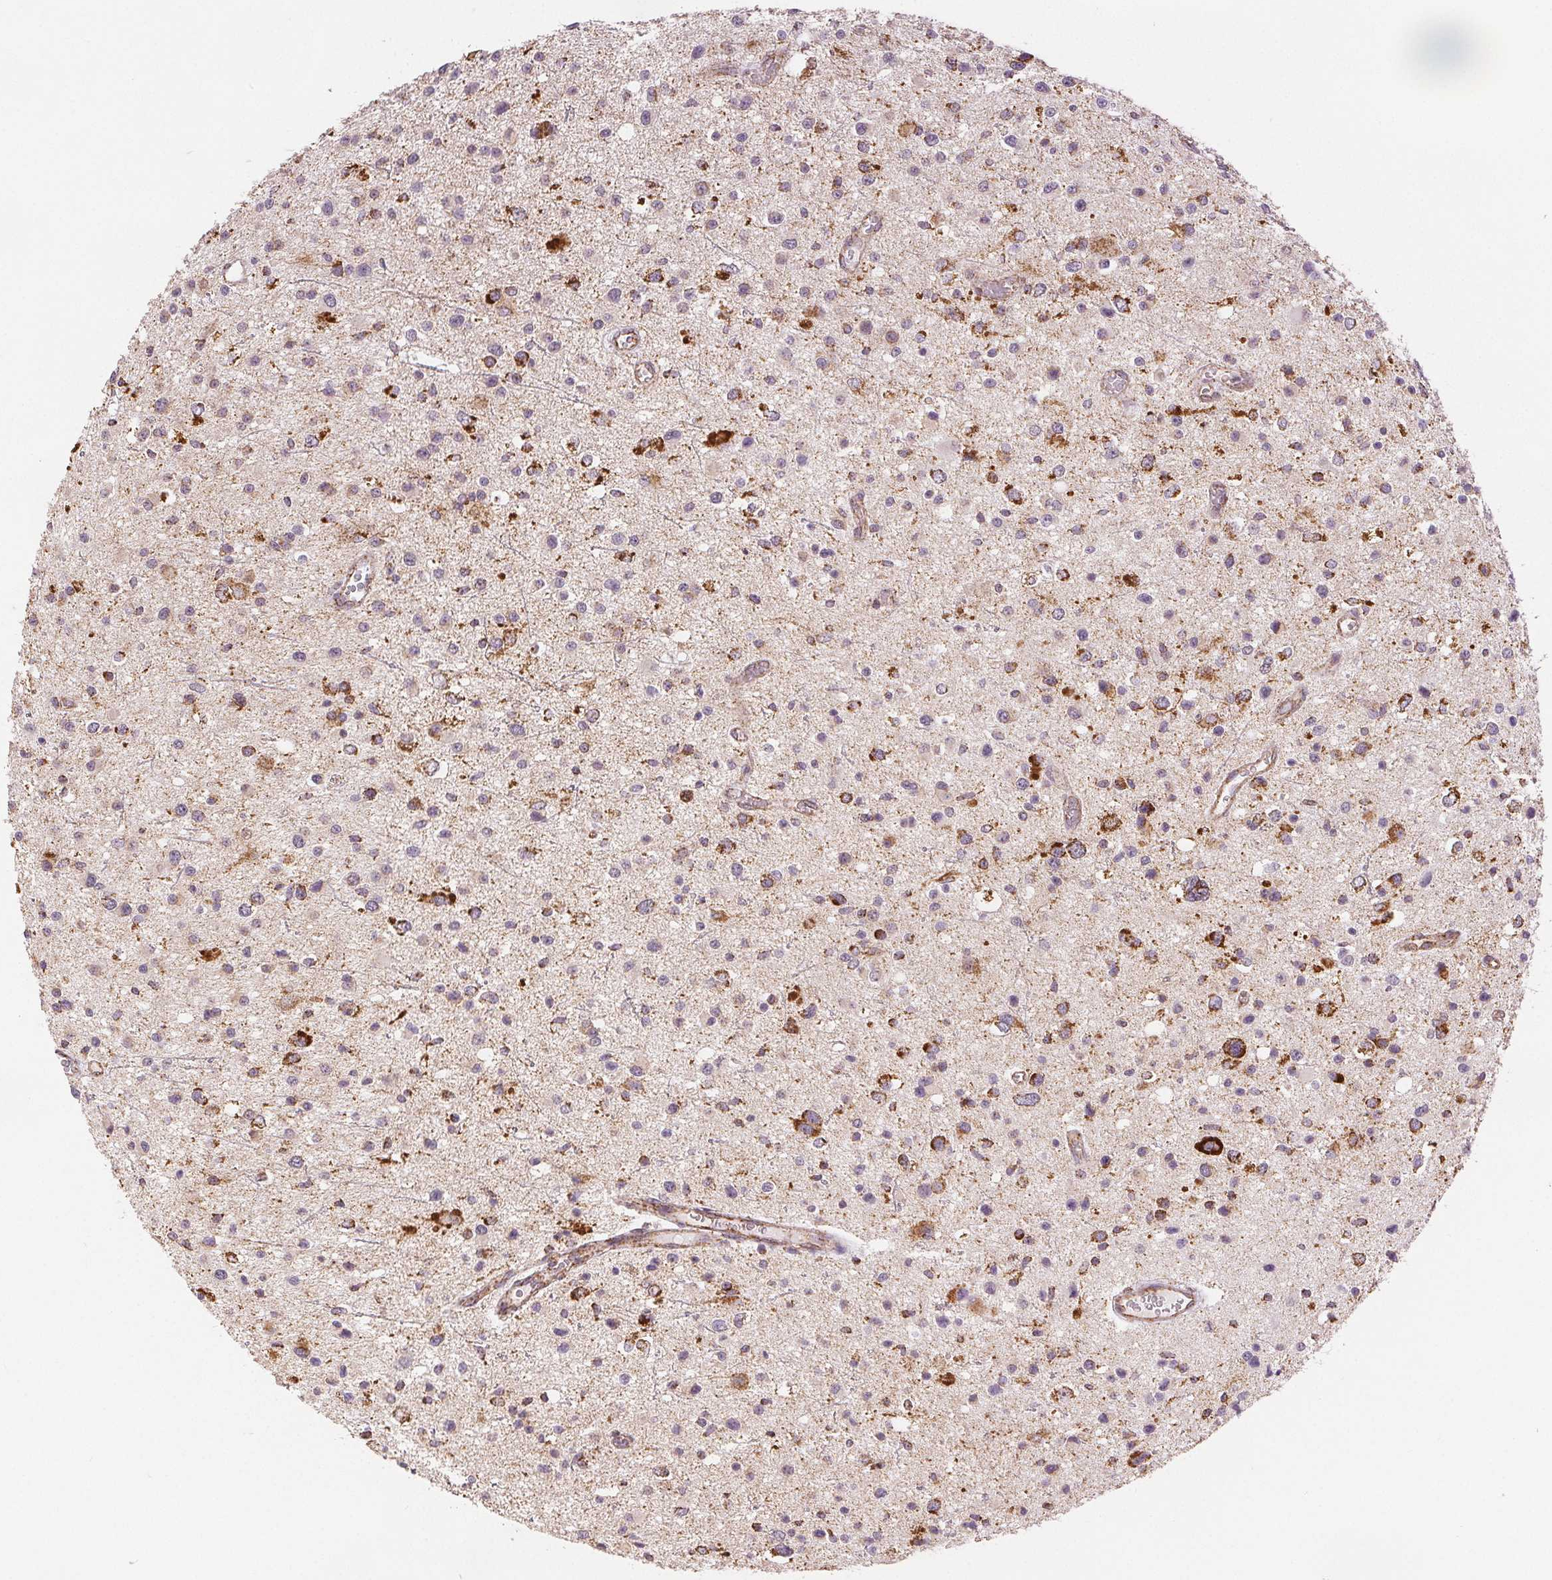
{"staining": {"intensity": "strong", "quantity": "<25%", "location": "cytoplasmic/membranous"}, "tissue": "glioma", "cell_type": "Tumor cells", "image_type": "cancer", "snomed": [{"axis": "morphology", "description": "Glioma, malignant, Low grade"}, {"axis": "topography", "description": "Brain"}], "caption": "IHC (DAB (3,3'-diaminobenzidine)) staining of human glioma exhibits strong cytoplasmic/membranous protein staining in approximately <25% of tumor cells.", "gene": "SDHB", "patient": {"sex": "male", "age": 43}}